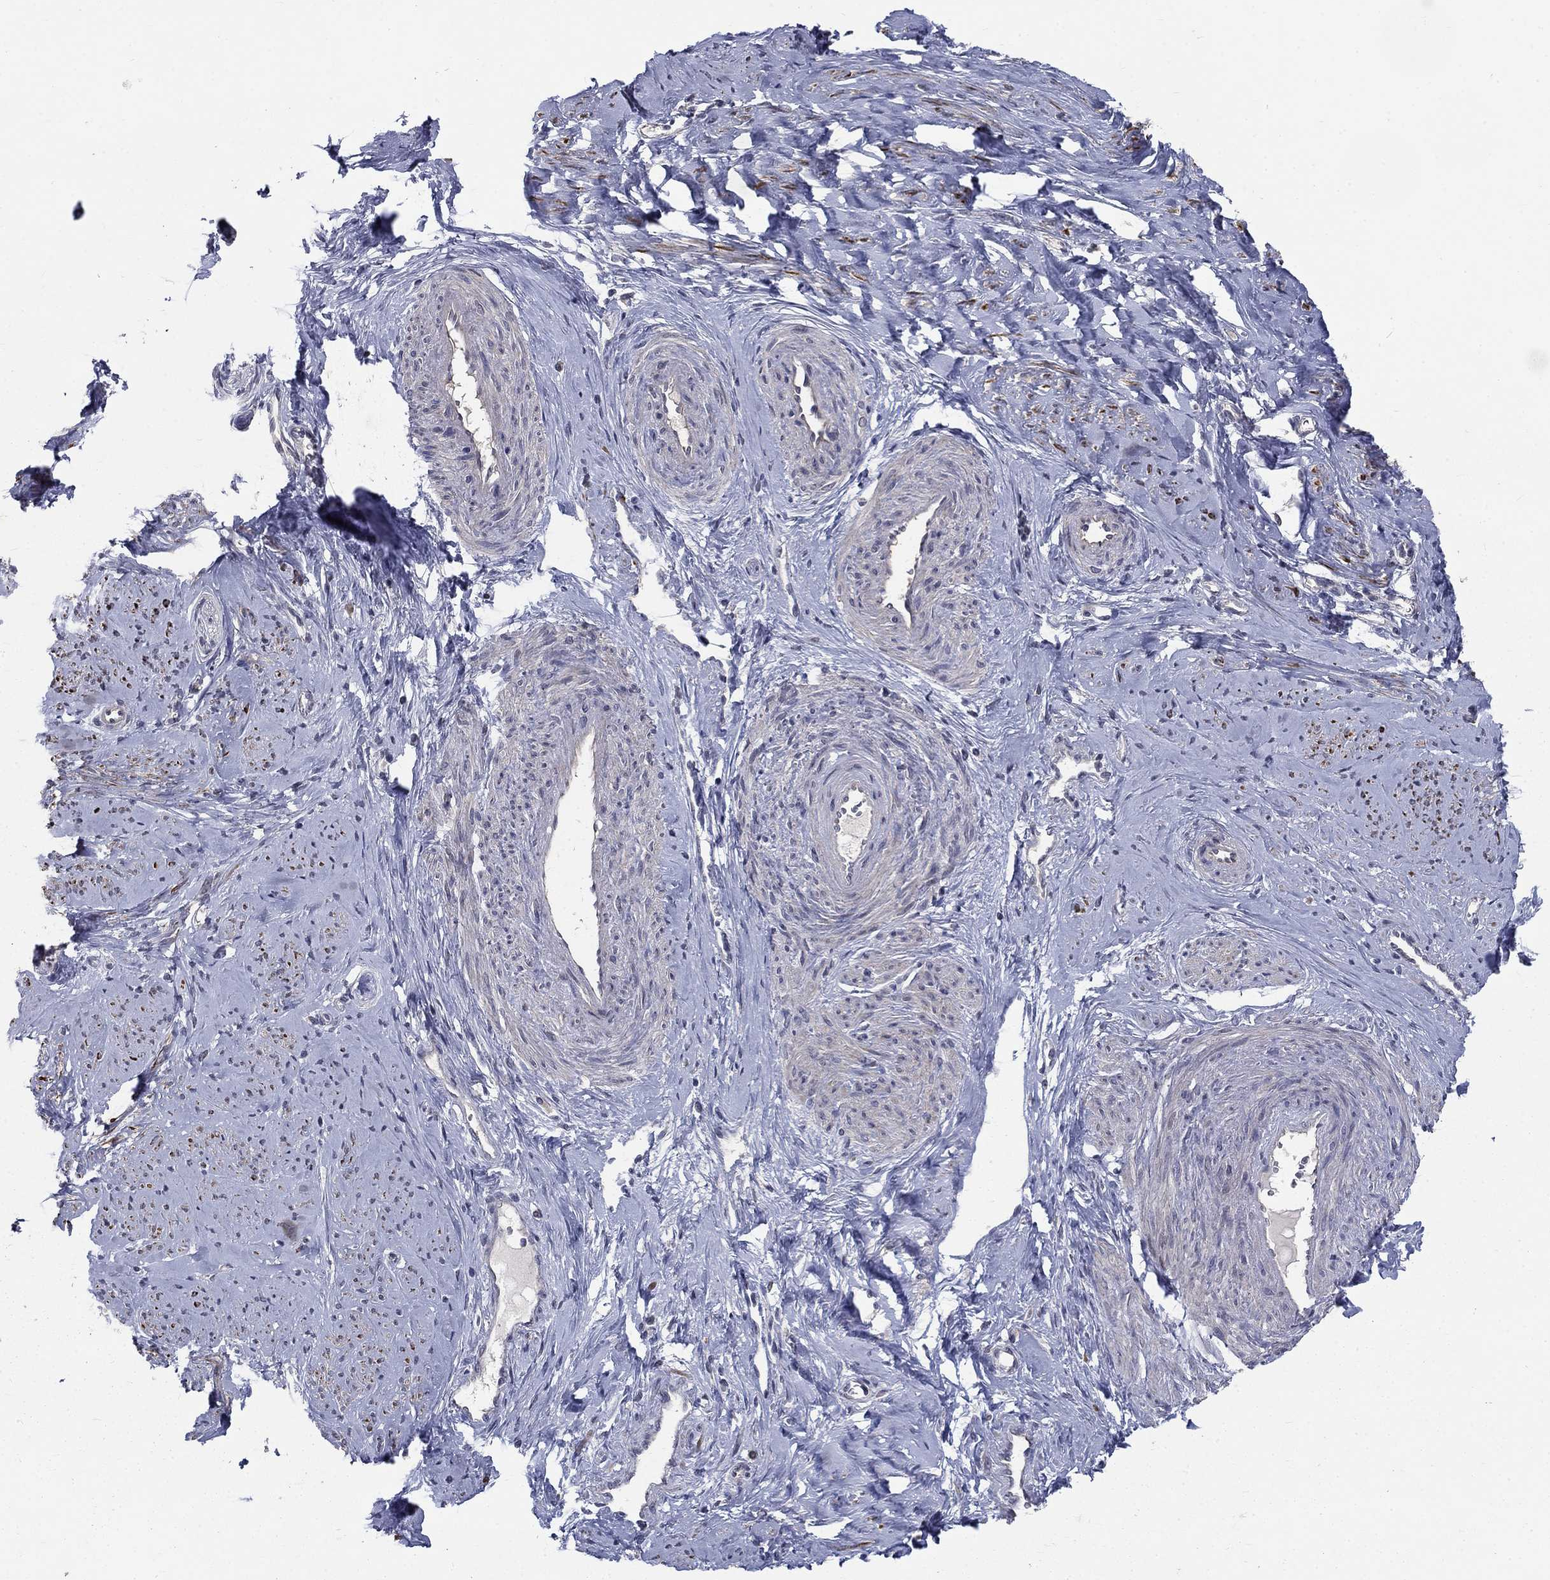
{"staining": {"intensity": "moderate", "quantity": "25%-75%", "location": "cytoplasmic/membranous"}, "tissue": "smooth muscle", "cell_type": "Smooth muscle cells", "image_type": "normal", "snomed": [{"axis": "morphology", "description": "Normal tissue, NOS"}, {"axis": "topography", "description": "Smooth muscle"}], "caption": "IHC staining of benign smooth muscle, which reveals medium levels of moderate cytoplasmic/membranous positivity in about 25%-75% of smooth muscle cells indicating moderate cytoplasmic/membranous protein staining. The staining was performed using DAB (3,3'-diaminobenzidine) (brown) for protein detection and nuclei were counterstained in hematoxylin (blue).", "gene": "FAM3B", "patient": {"sex": "female", "age": 48}}